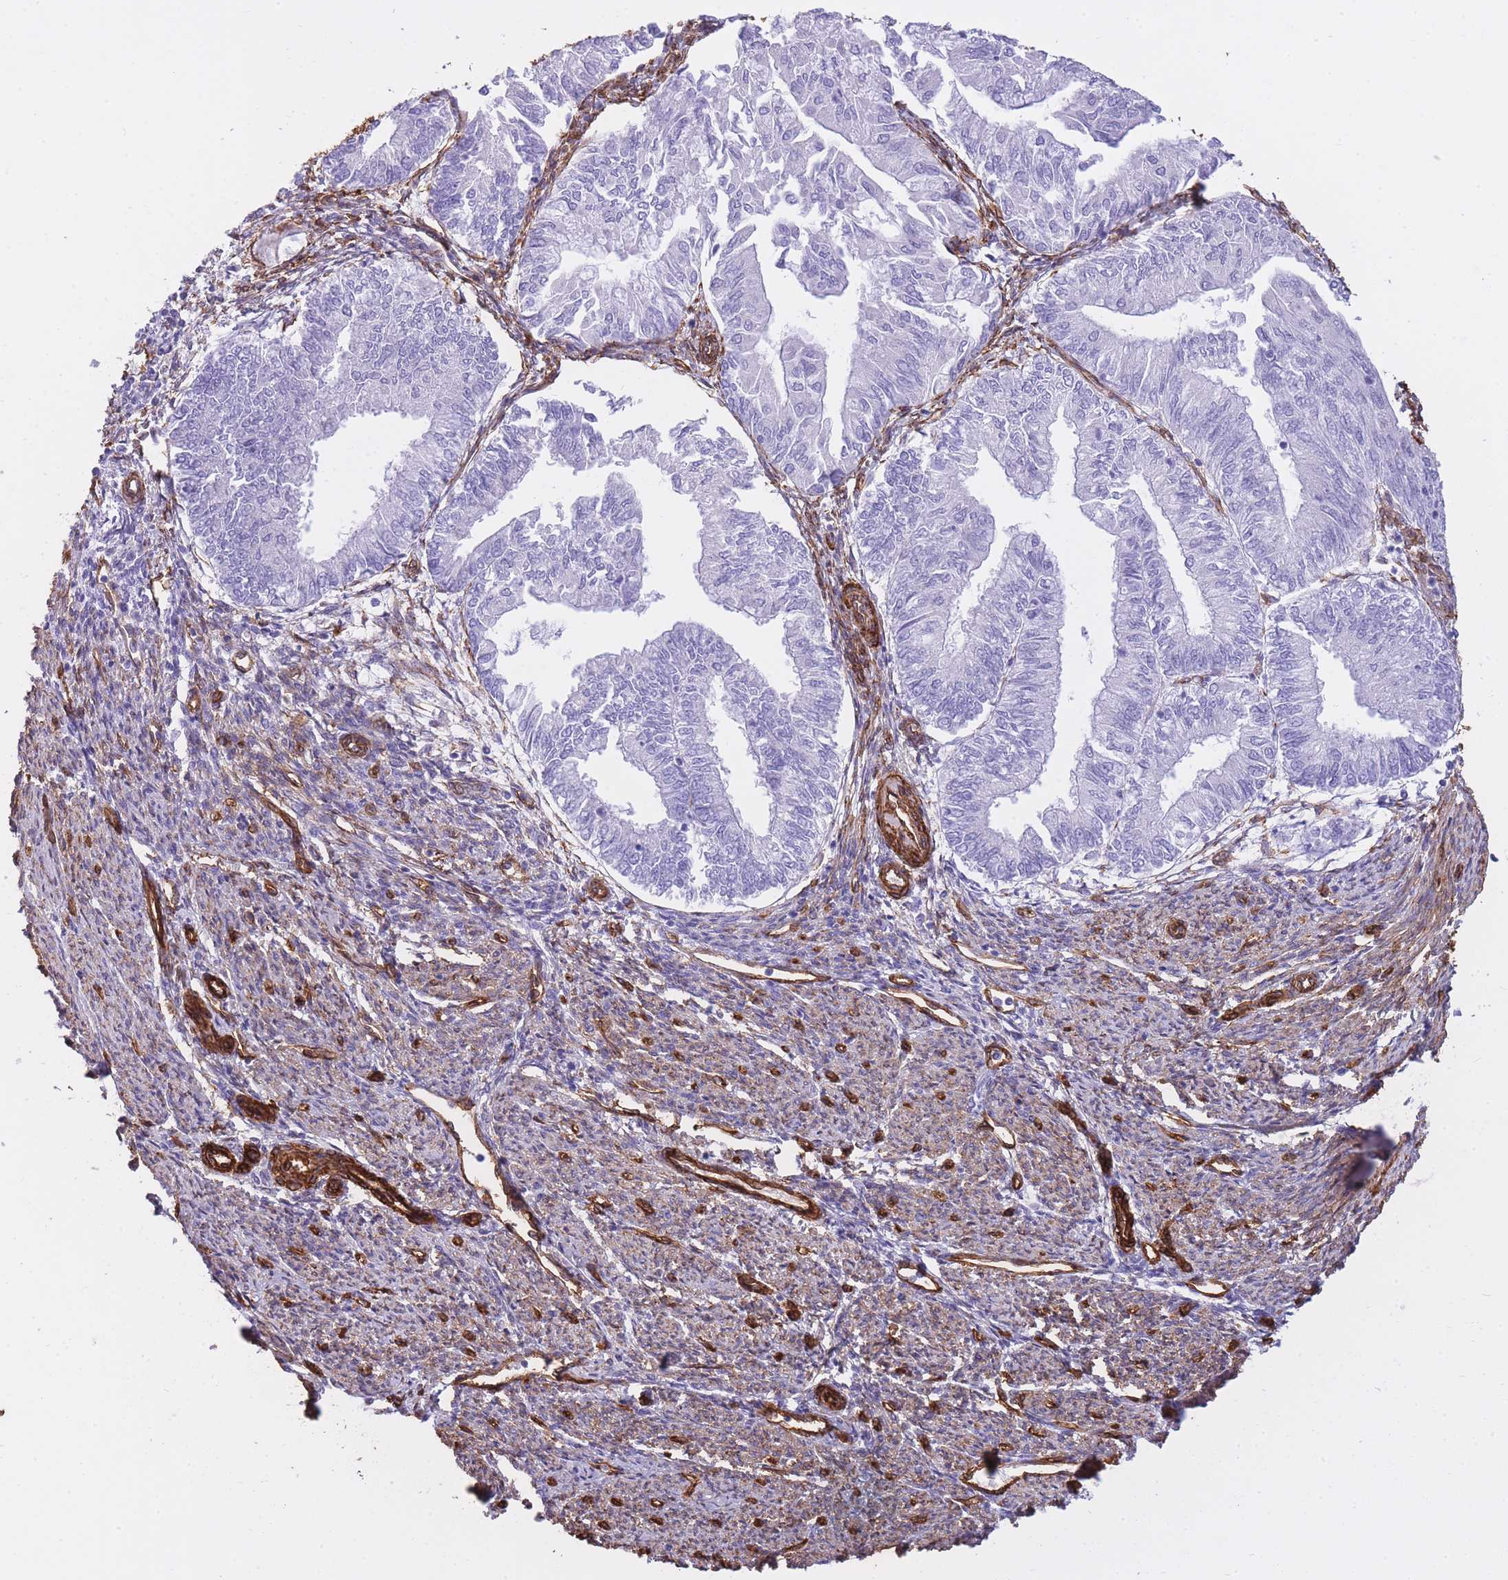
{"staining": {"intensity": "strong", "quantity": ">75%", "location": "cytoplasmic/membranous"}, "tissue": "smooth muscle", "cell_type": "Smooth muscle cells", "image_type": "normal", "snomed": [{"axis": "morphology", "description": "Normal tissue, NOS"}, {"axis": "topography", "description": "Smooth muscle"}, {"axis": "topography", "description": "Uterus"}], "caption": "Human smooth muscle stained with a brown dye exhibits strong cytoplasmic/membranous positive staining in about >75% of smooth muscle cells.", "gene": "CAVIN1", "patient": {"sex": "female", "age": 59}}